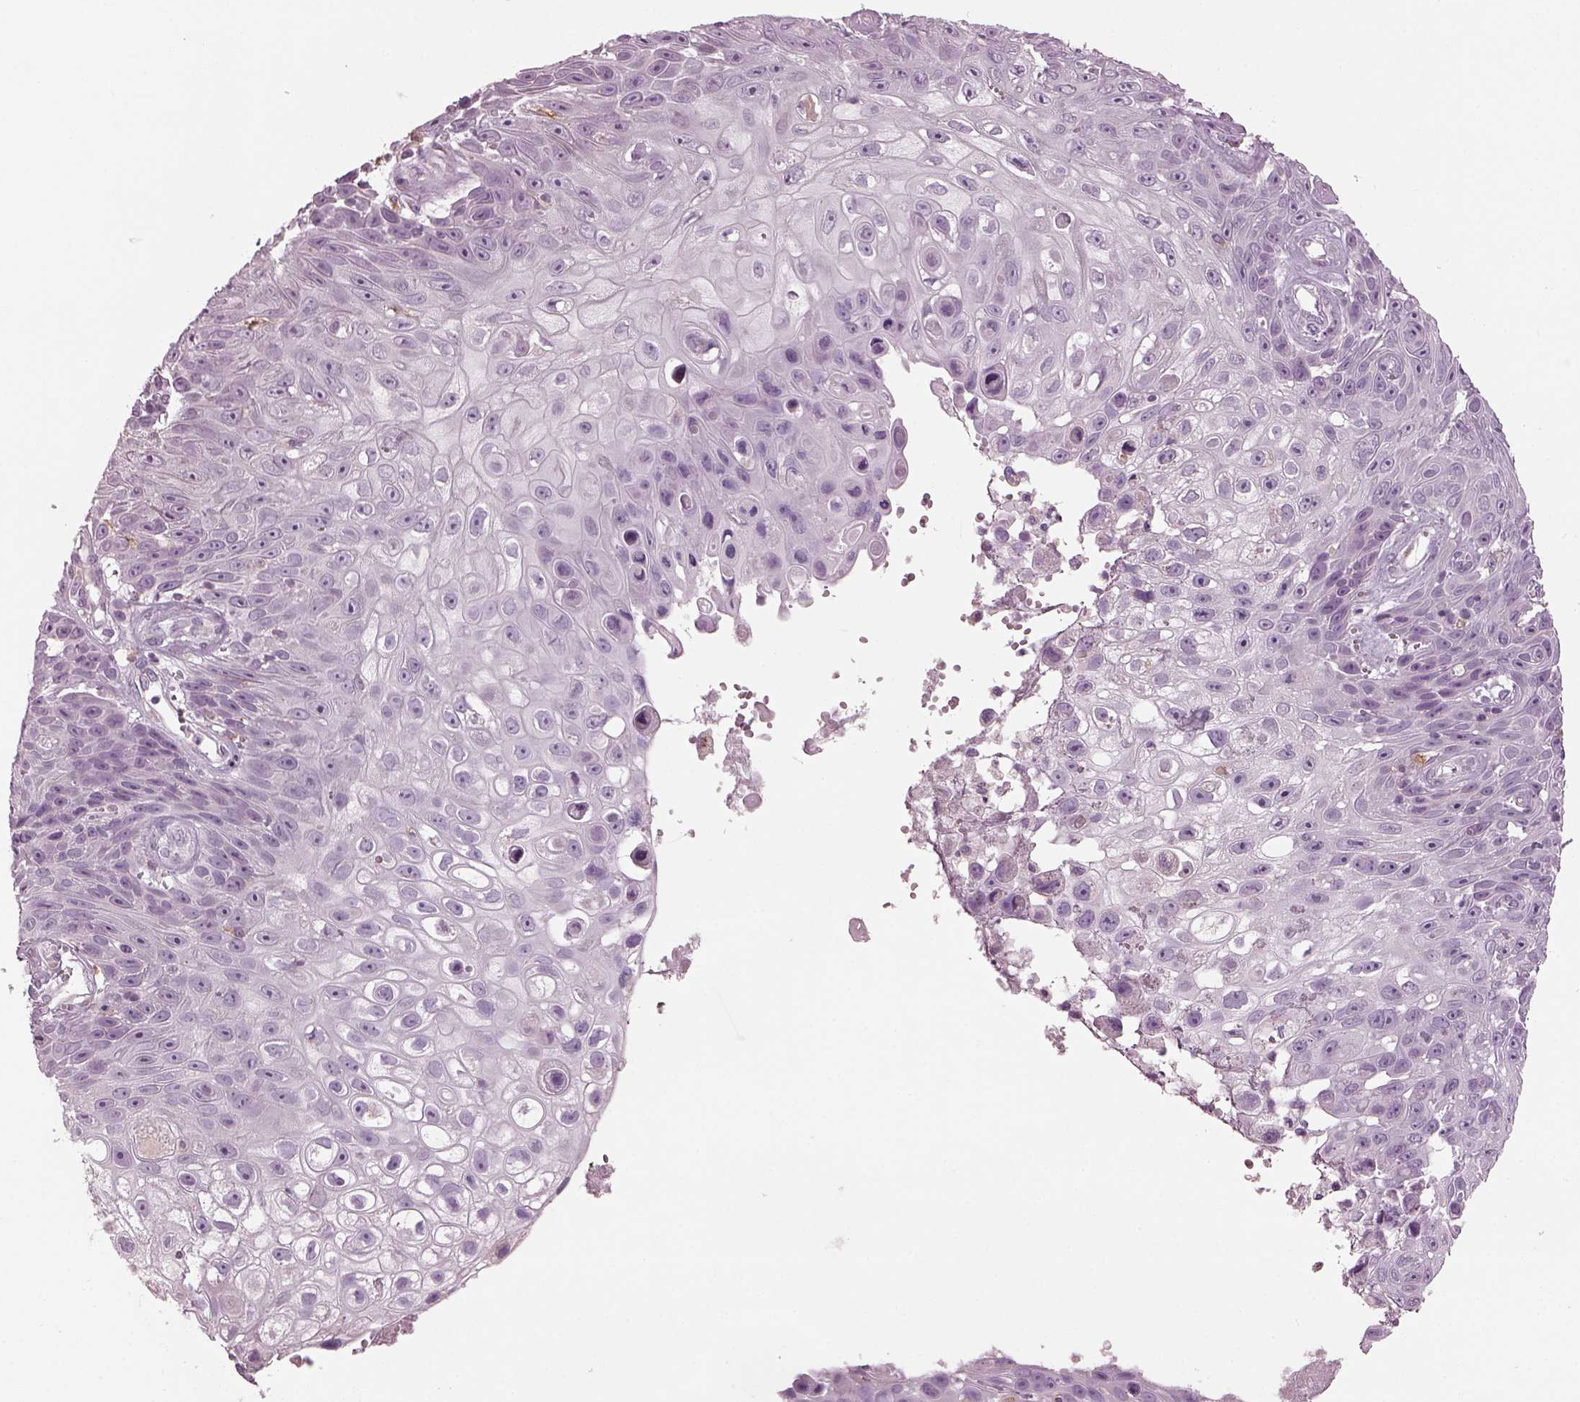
{"staining": {"intensity": "negative", "quantity": "none", "location": "none"}, "tissue": "skin cancer", "cell_type": "Tumor cells", "image_type": "cancer", "snomed": [{"axis": "morphology", "description": "Squamous cell carcinoma, NOS"}, {"axis": "topography", "description": "Skin"}], "caption": "This is a micrograph of immunohistochemistry (IHC) staining of squamous cell carcinoma (skin), which shows no staining in tumor cells.", "gene": "TMEM231", "patient": {"sex": "male", "age": 82}}